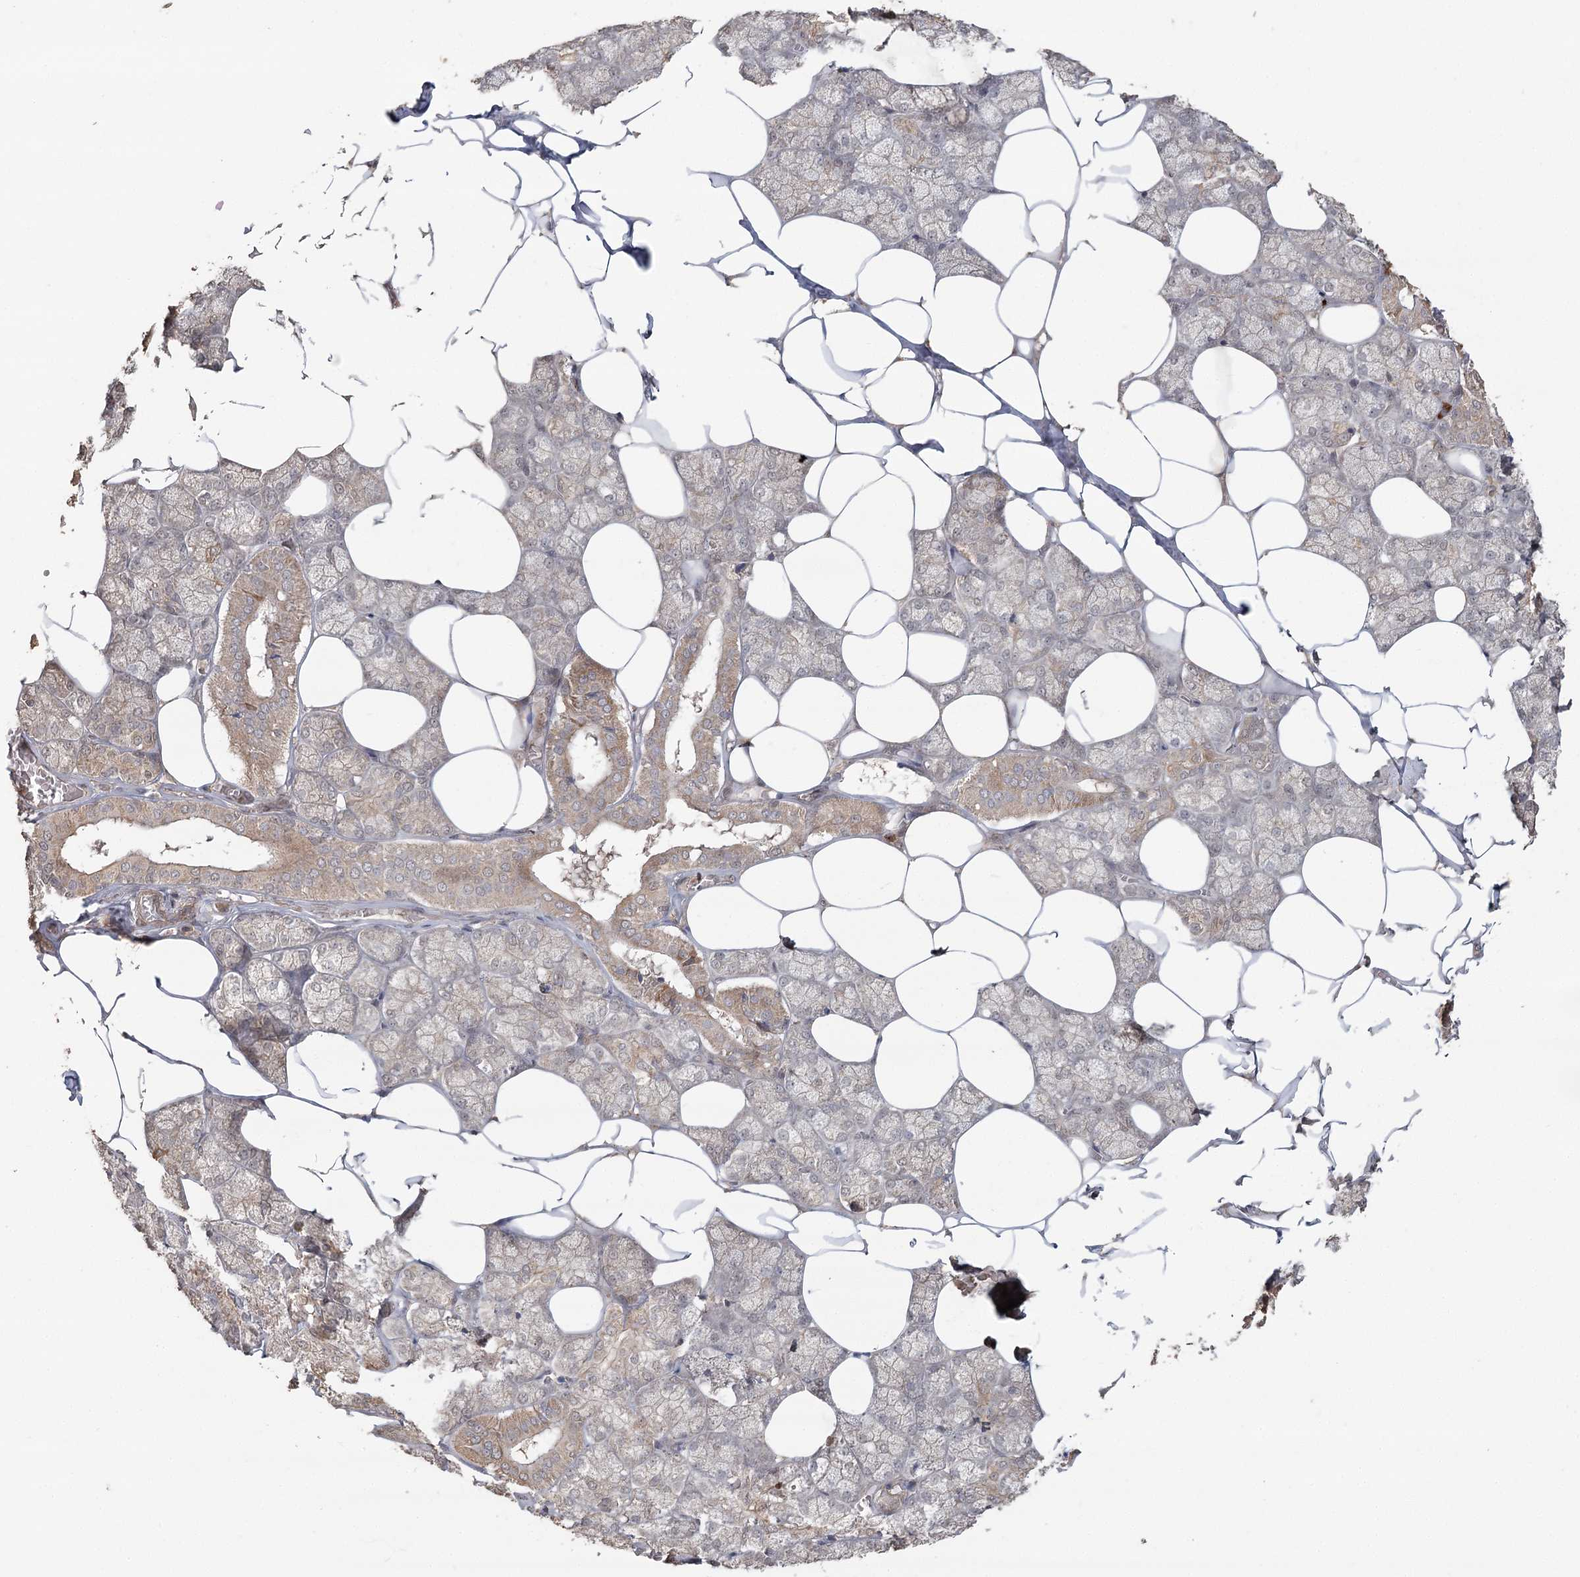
{"staining": {"intensity": "moderate", "quantity": "25%-75%", "location": "cytoplasmic/membranous"}, "tissue": "salivary gland", "cell_type": "Glandular cells", "image_type": "normal", "snomed": [{"axis": "morphology", "description": "Normal tissue, NOS"}, {"axis": "topography", "description": "Salivary gland"}], "caption": "An IHC histopathology image of benign tissue is shown. Protein staining in brown shows moderate cytoplasmic/membranous positivity in salivary gland within glandular cells. (DAB IHC with brightfield microscopy, high magnification).", "gene": "OBSL1", "patient": {"sex": "male", "age": 62}}